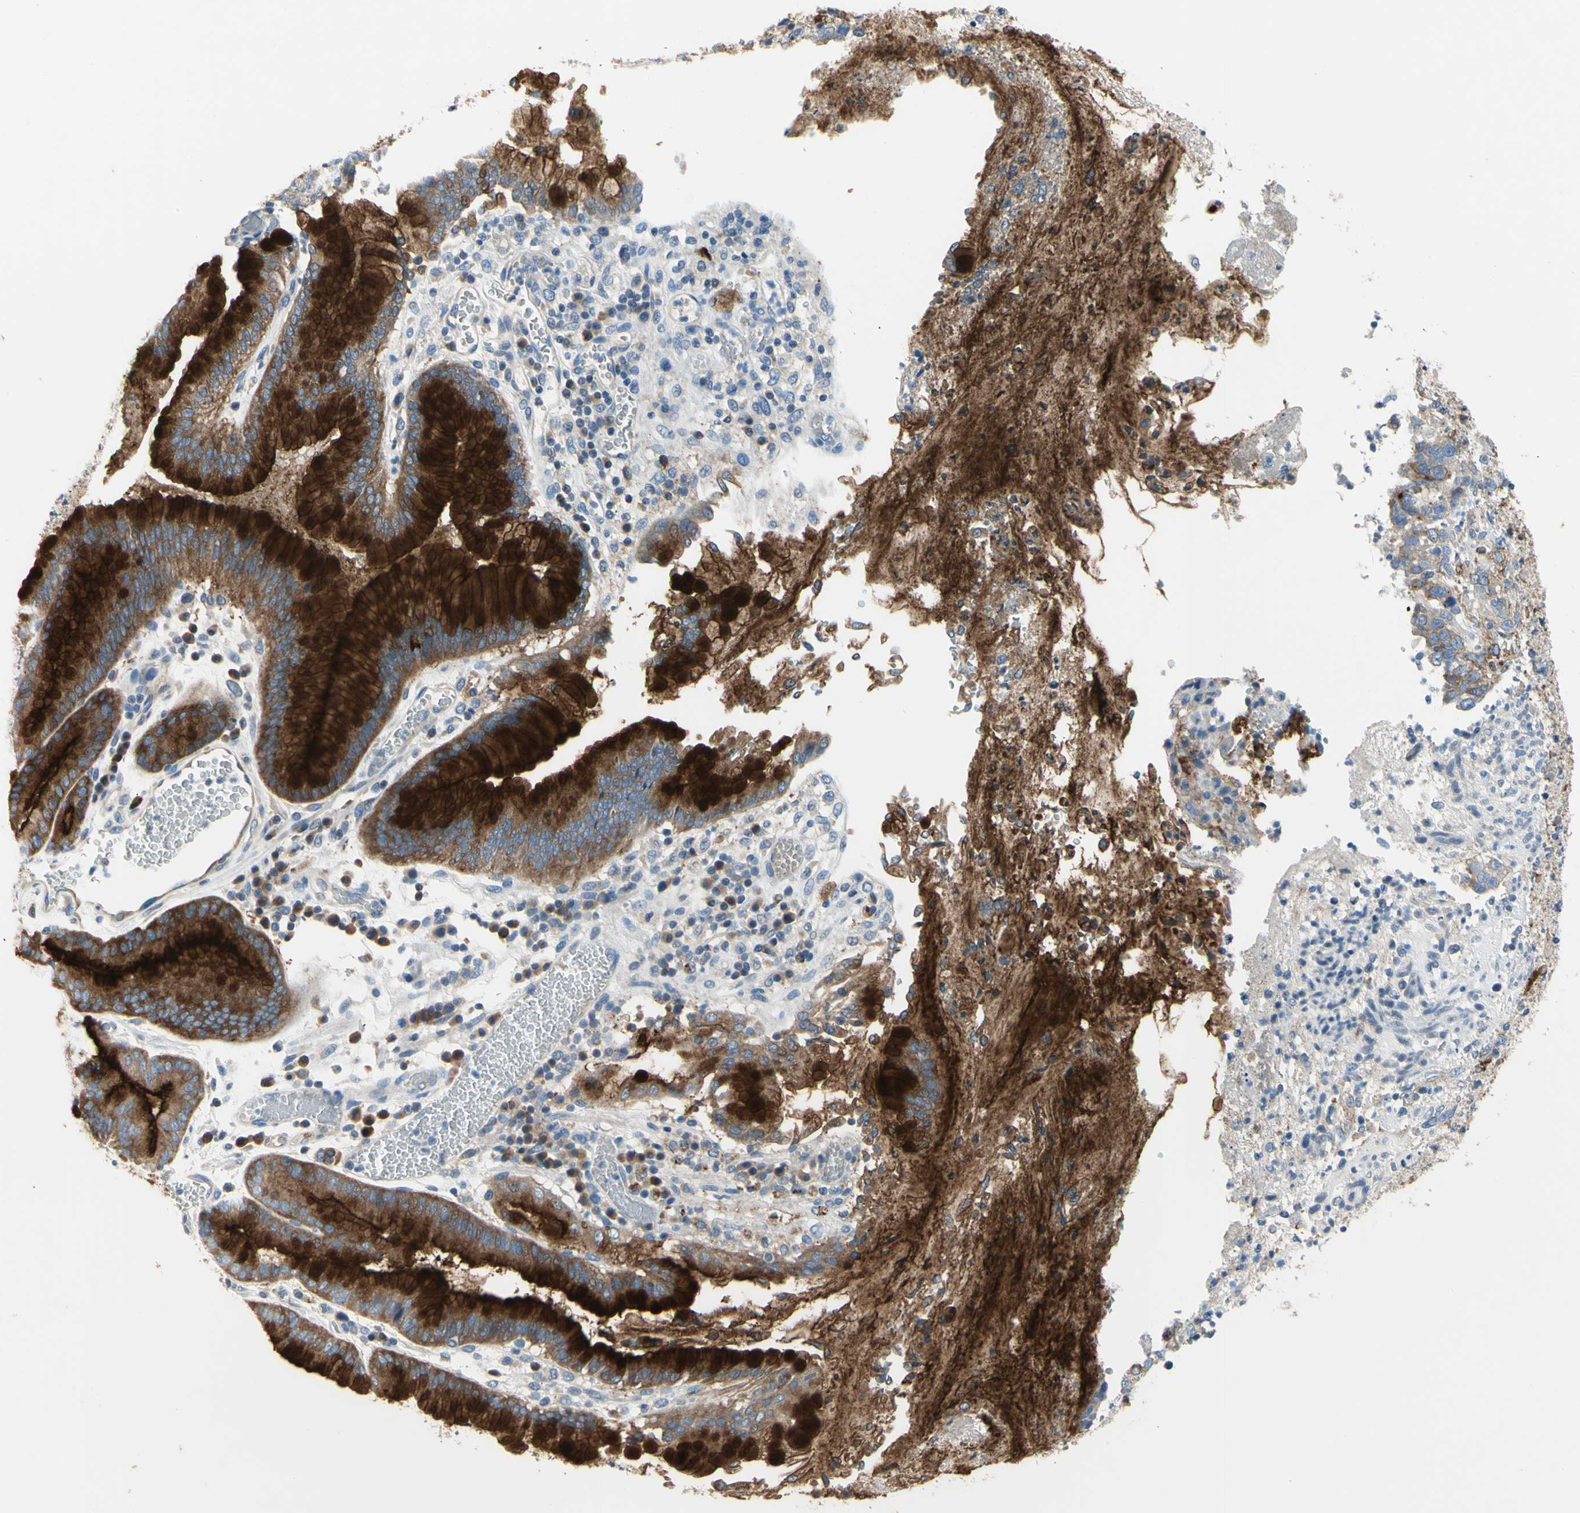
{"staining": {"intensity": "strong", "quantity": ">75%", "location": "cytoplasmic/membranous"}, "tissue": "stomach cancer", "cell_type": "Tumor cells", "image_type": "cancer", "snomed": [{"axis": "morphology", "description": "Normal tissue, NOS"}, {"axis": "morphology", "description": "Adenocarcinoma, NOS"}, {"axis": "topography", "description": "Stomach"}], "caption": "Human stomach adenocarcinoma stained with a protein marker shows strong staining in tumor cells.", "gene": "MUC1", "patient": {"sex": "male", "age": 48}}